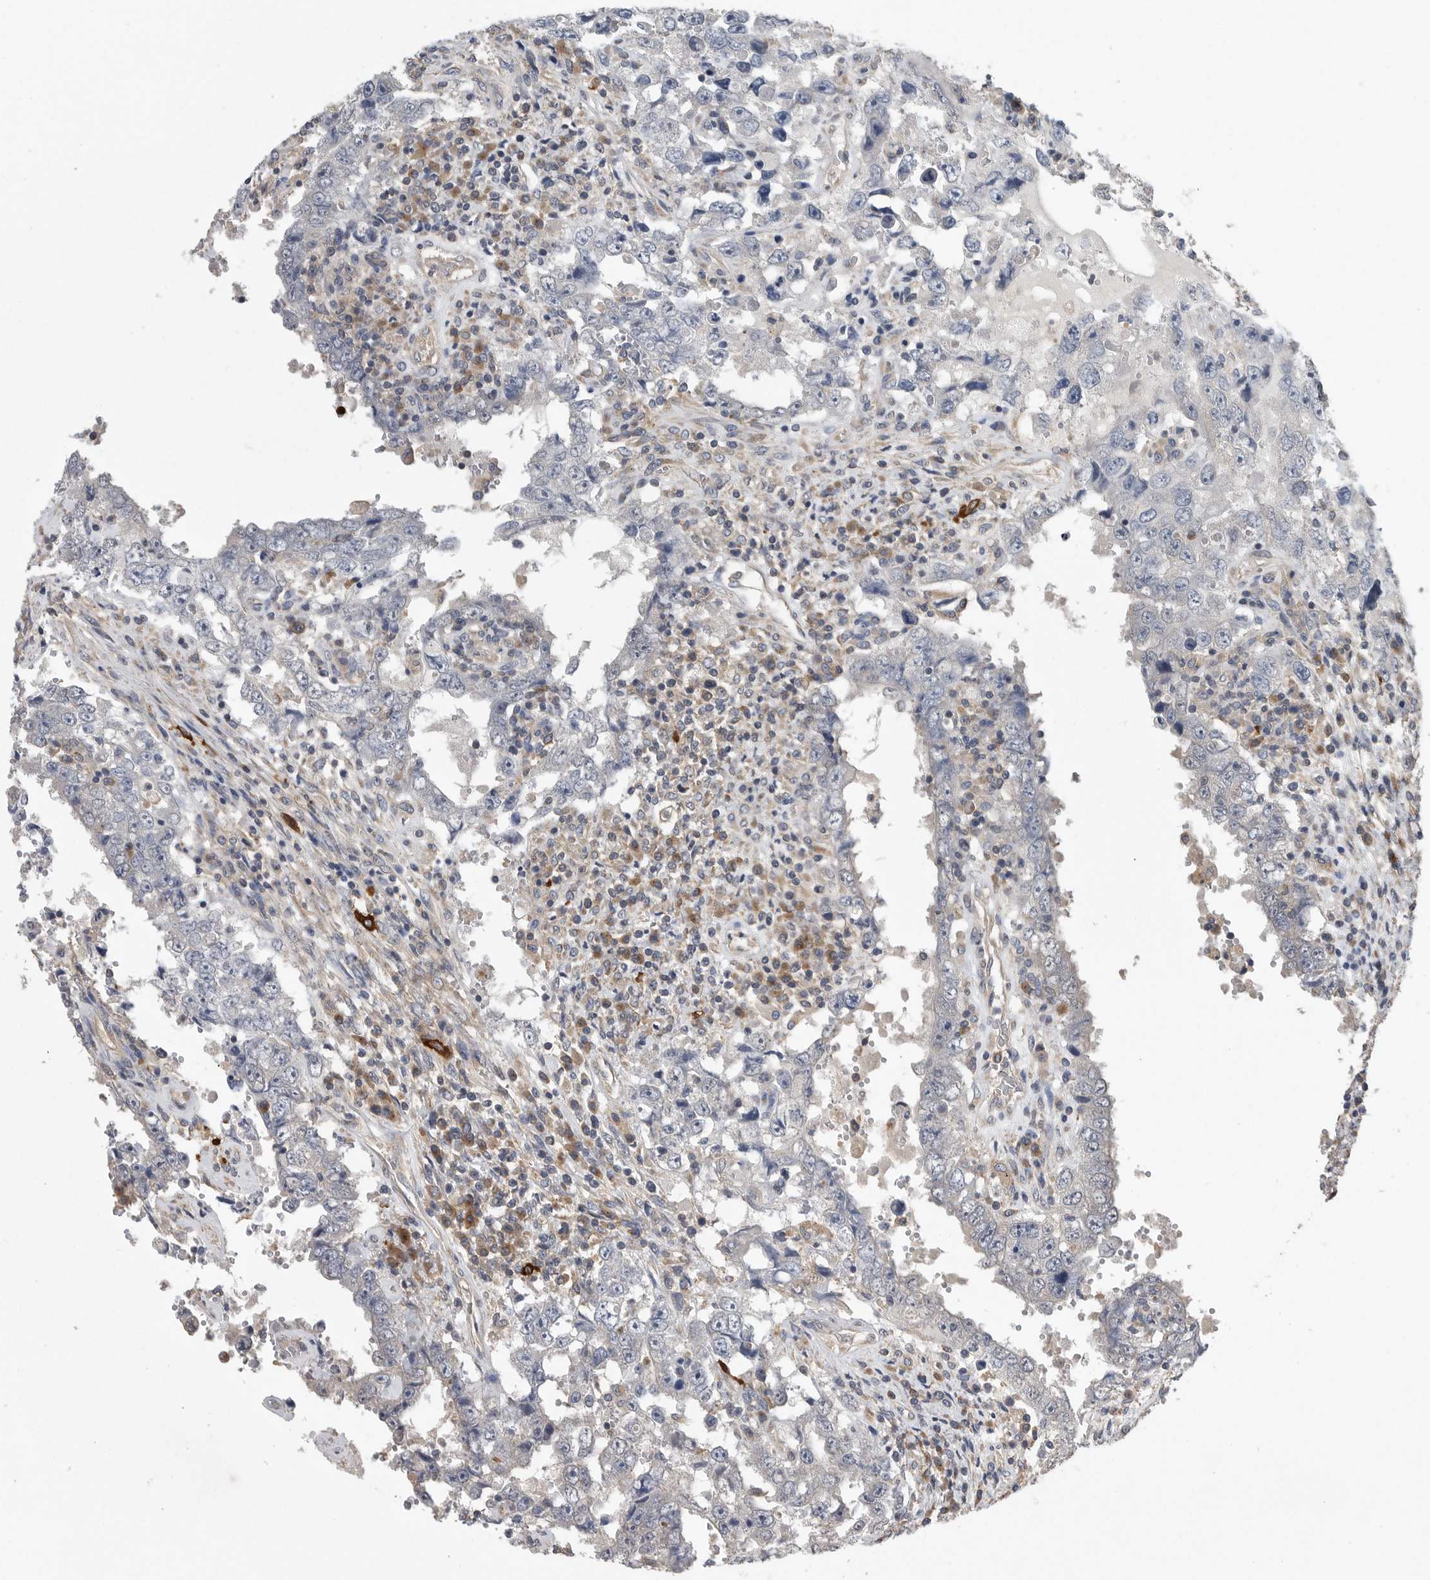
{"staining": {"intensity": "negative", "quantity": "none", "location": "none"}, "tissue": "testis cancer", "cell_type": "Tumor cells", "image_type": "cancer", "snomed": [{"axis": "morphology", "description": "Carcinoma, Embryonal, NOS"}, {"axis": "topography", "description": "Testis"}], "caption": "High magnification brightfield microscopy of testis cancer stained with DAB (brown) and counterstained with hematoxylin (blue): tumor cells show no significant staining. The staining was performed using DAB (3,3'-diaminobenzidine) to visualize the protein expression in brown, while the nuclei were stained in blue with hematoxylin (Magnification: 20x).", "gene": "OXR1", "patient": {"sex": "male", "age": 26}}